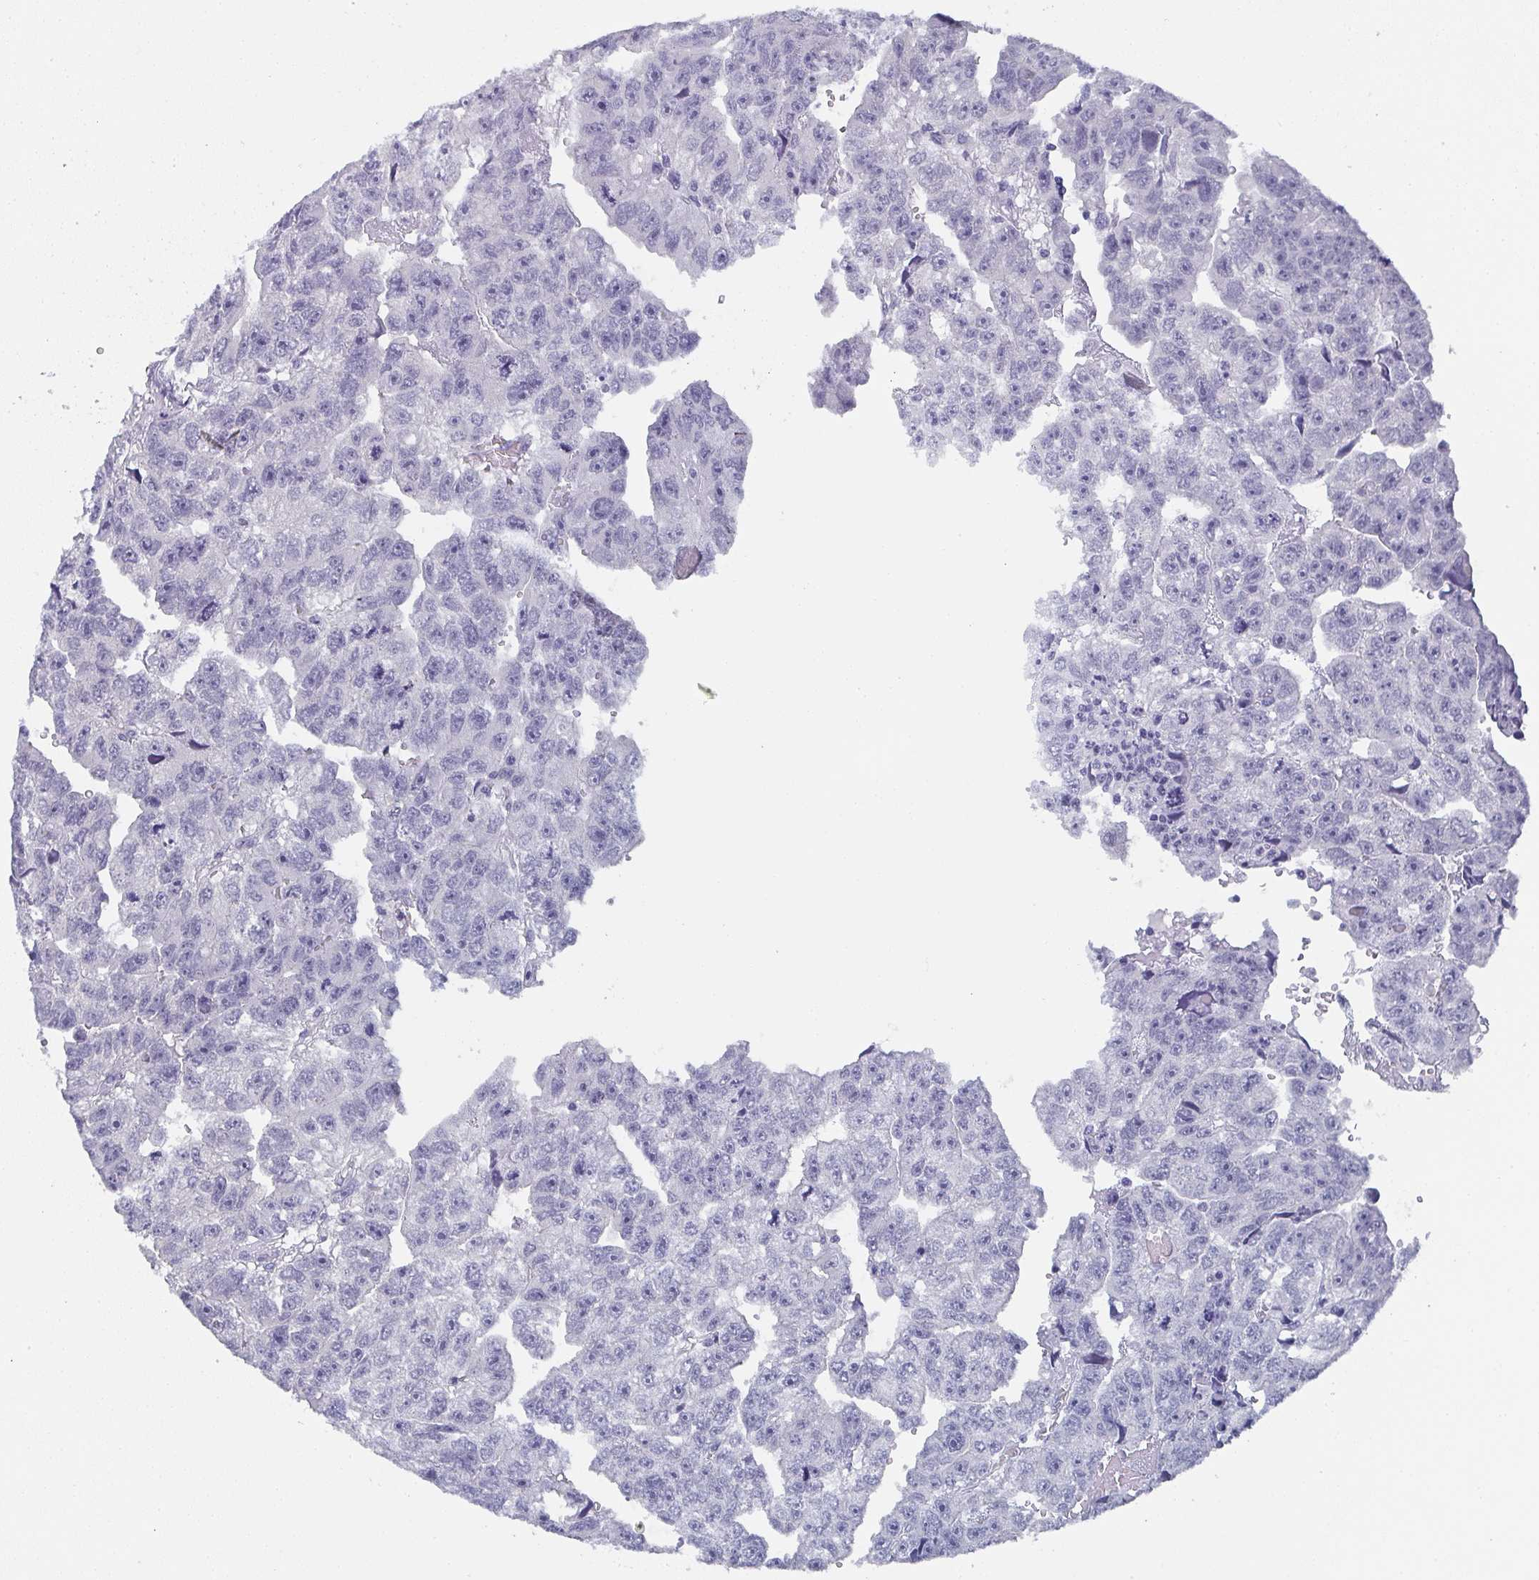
{"staining": {"intensity": "negative", "quantity": "none", "location": "none"}, "tissue": "testis cancer", "cell_type": "Tumor cells", "image_type": "cancer", "snomed": [{"axis": "morphology", "description": "Carcinoma, Embryonal, NOS"}, {"axis": "topography", "description": "Testis"}], "caption": "Tumor cells show no significant expression in embryonal carcinoma (testis).", "gene": "DYDC2", "patient": {"sex": "male", "age": 20}}